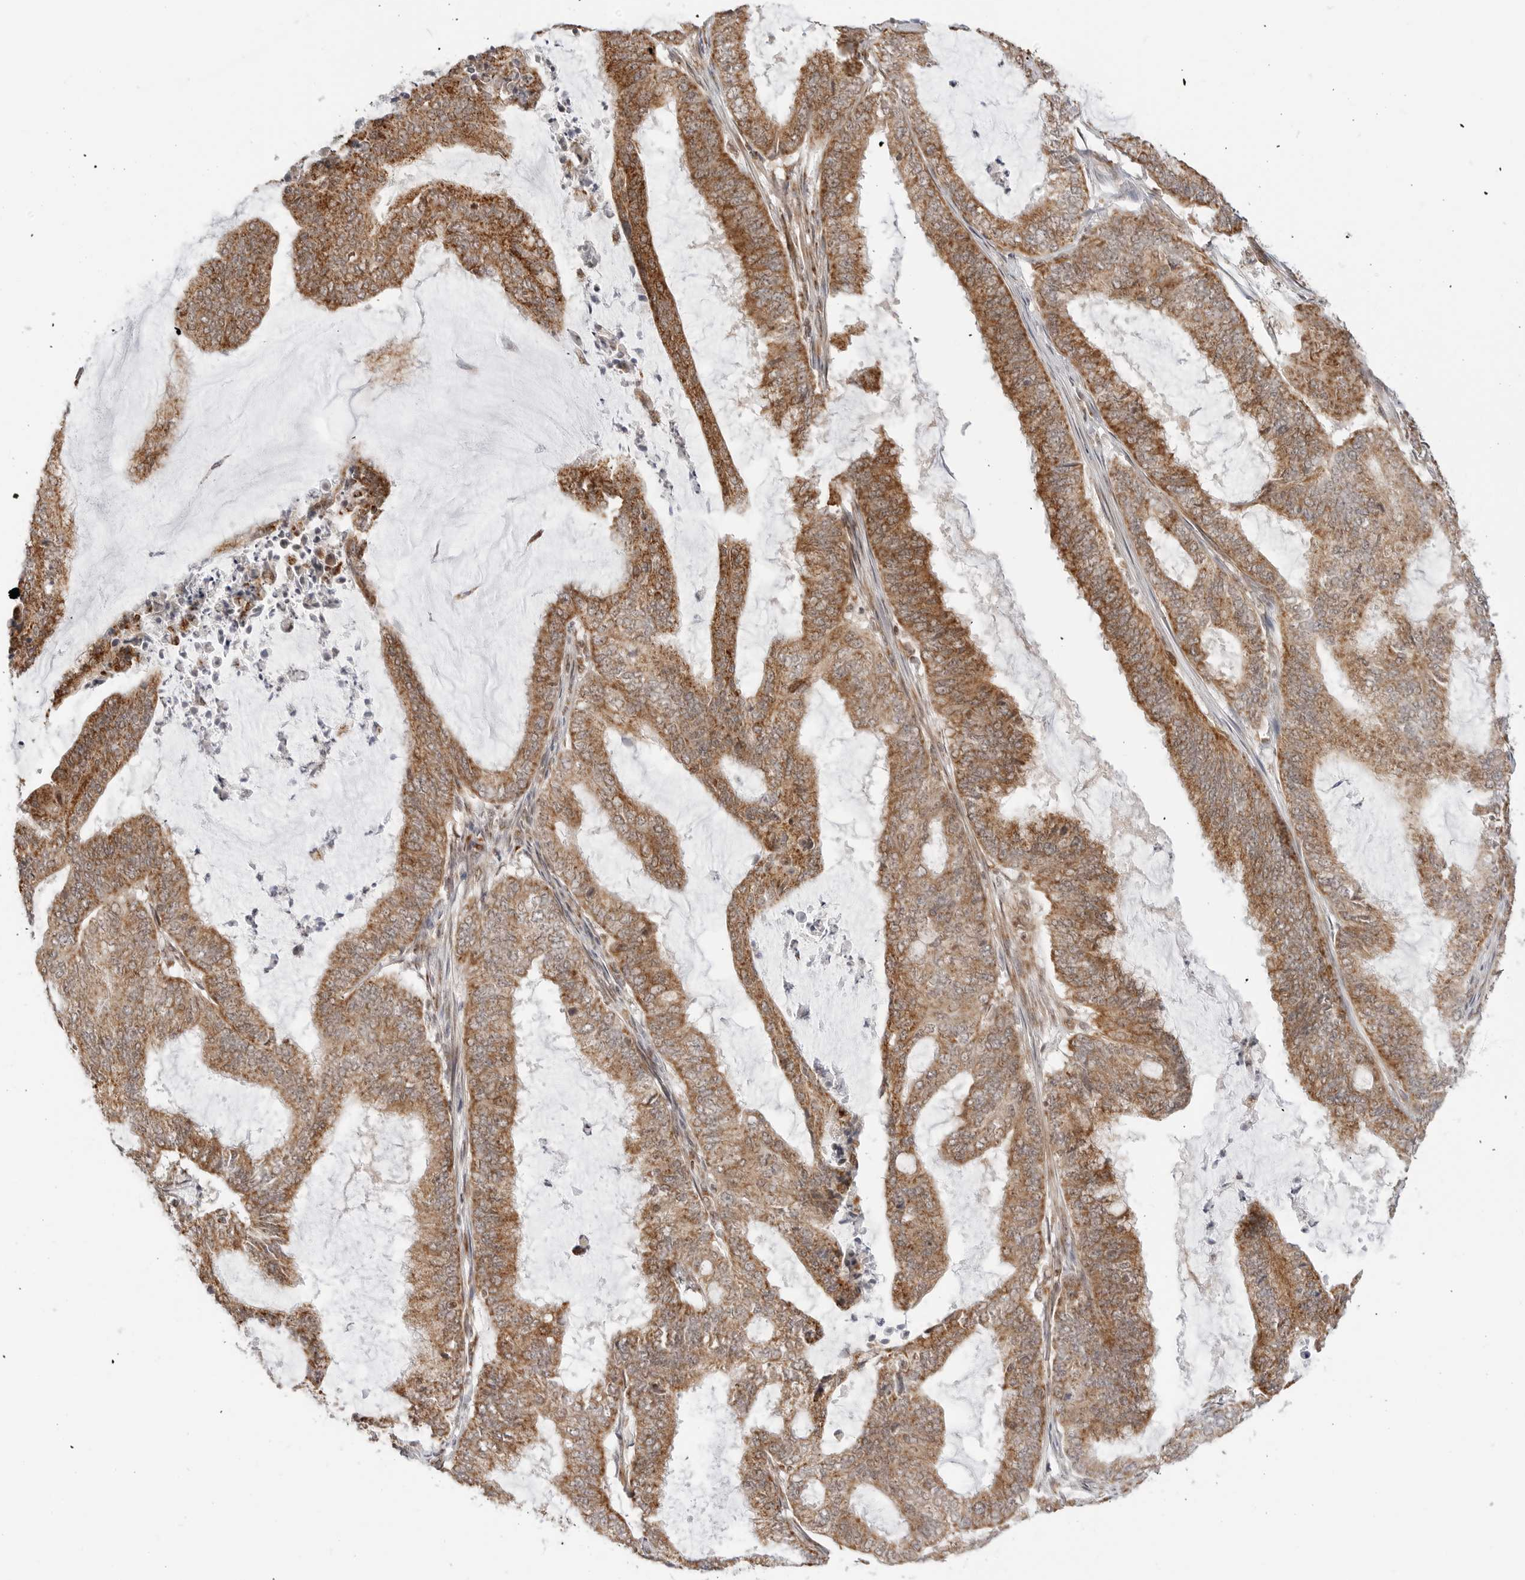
{"staining": {"intensity": "moderate", "quantity": ">75%", "location": "cytoplasmic/membranous"}, "tissue": "endometrial cancer", "cell_type": "Tumor cells", "image_type": "cancer", "snomed": [{"axis": "morphology", "description": "Adenocarcinoma, NOS"}, {"axis": "topography", "description": "Endometrium"}], "caption": "High-magnification brightfield microscopy of endometrial adenocarcinoma stained with DAB (3,3'-diaminobenzidine) (brown) and counterstained with hematoxylin (blue). tumor cells exhibit moderate cytoplasmic/membranous positivity is identified in approximately>75% of cells.", "gene": "POLR3GL", "patient": {"sex": "female", "age": 51}}